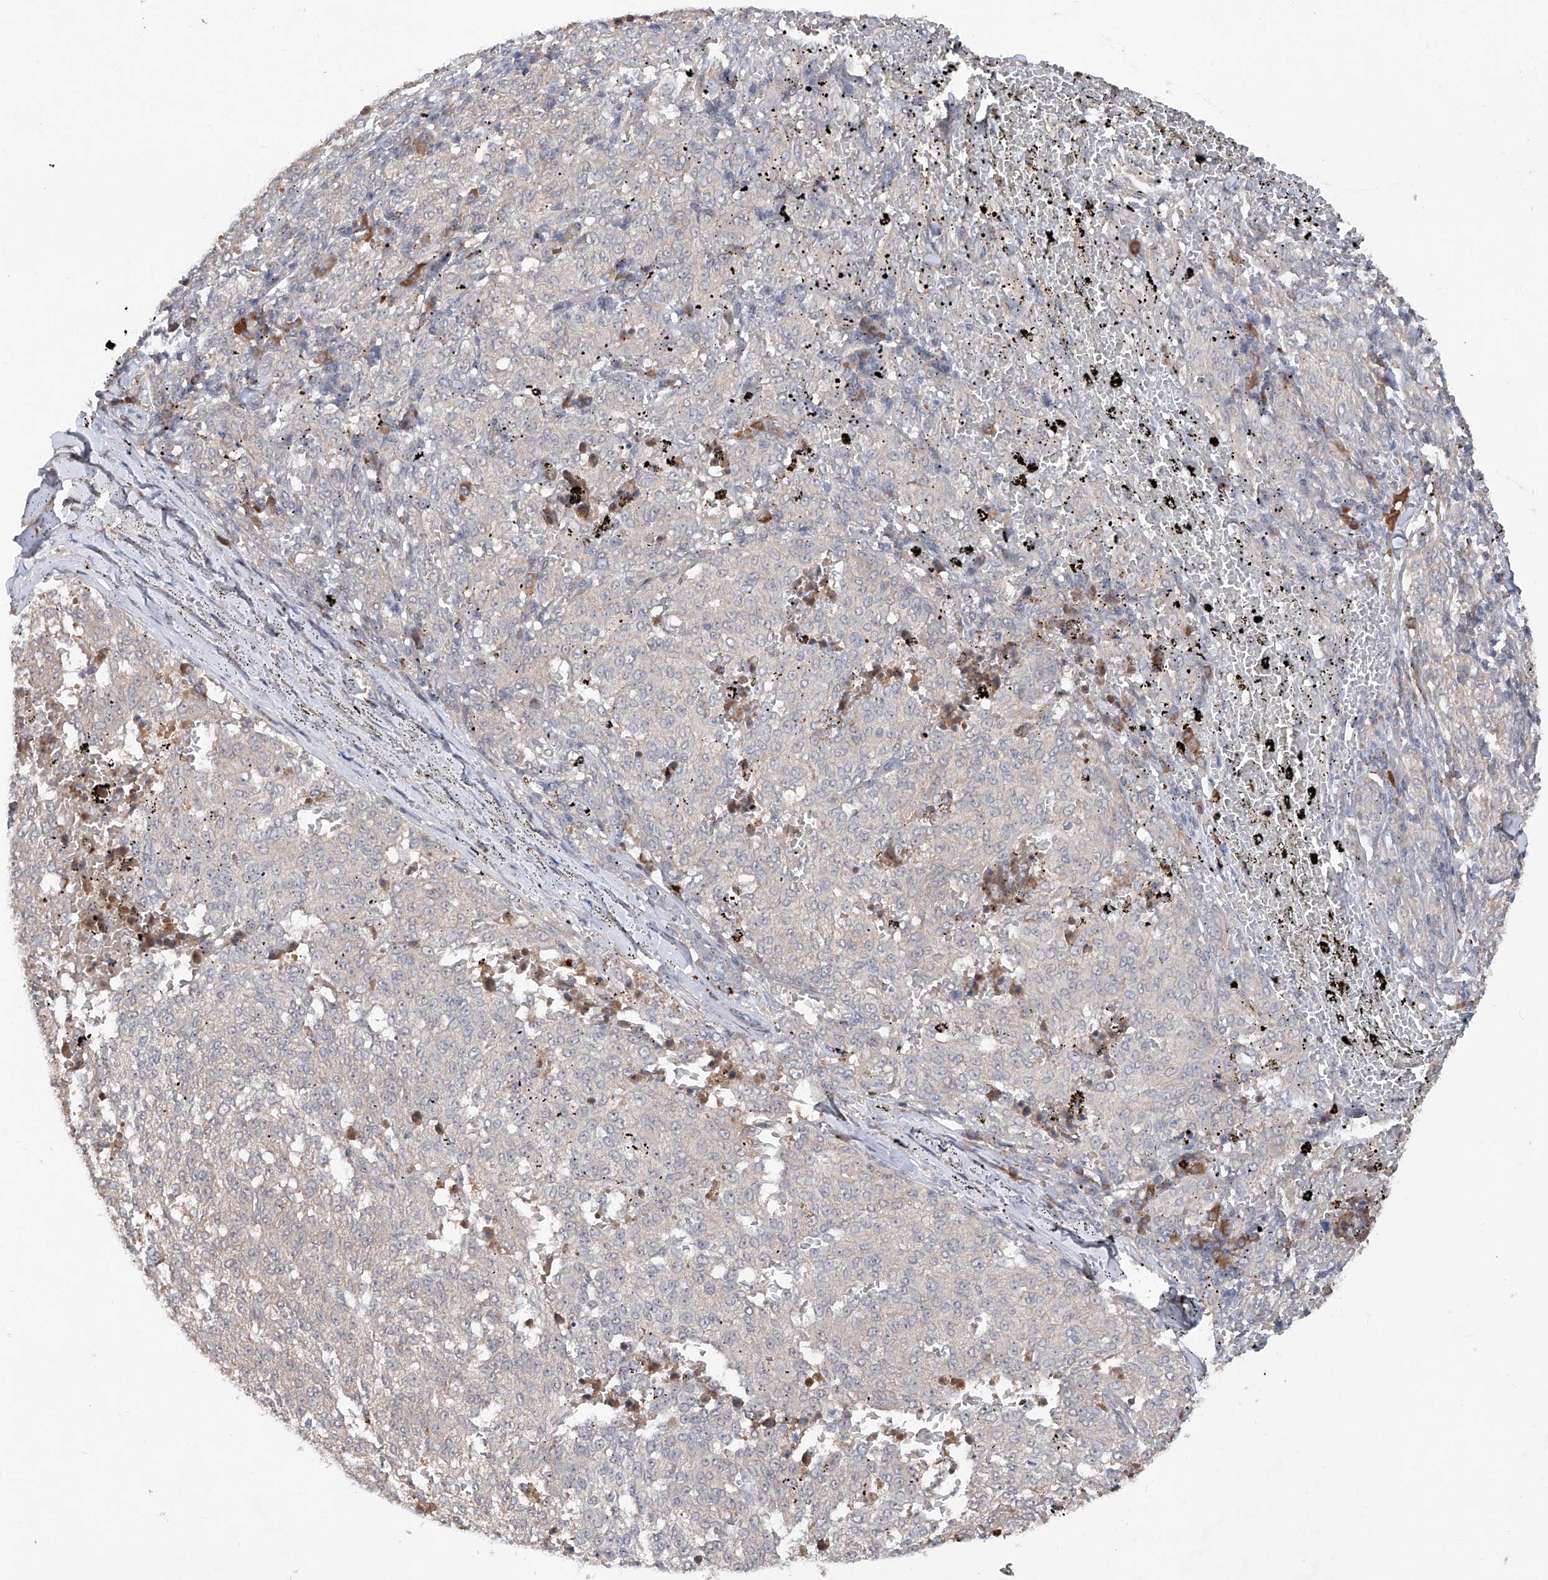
{"staining": {"intensity": "negative", "quantity": "none", "location": "none"}, "tissue": "melanoma", "cell_type": "Tumor cells", "image_type": "cancer", "snomed": [{"axis": "morphology", "description": "Malignant melanoma, NOS"}, {"axis": "topography", "description": "Skin"}], "caption": "Immunohistochemistry (IHC) image of neoplastic tissue: malignant melanoma stained with DAB (3,3'-diaminobenzidine) demonstrates no significant protein positivity in tumor cells.", "gene": "FAM135A", "patient": {"sex": "female", "age": 72}}